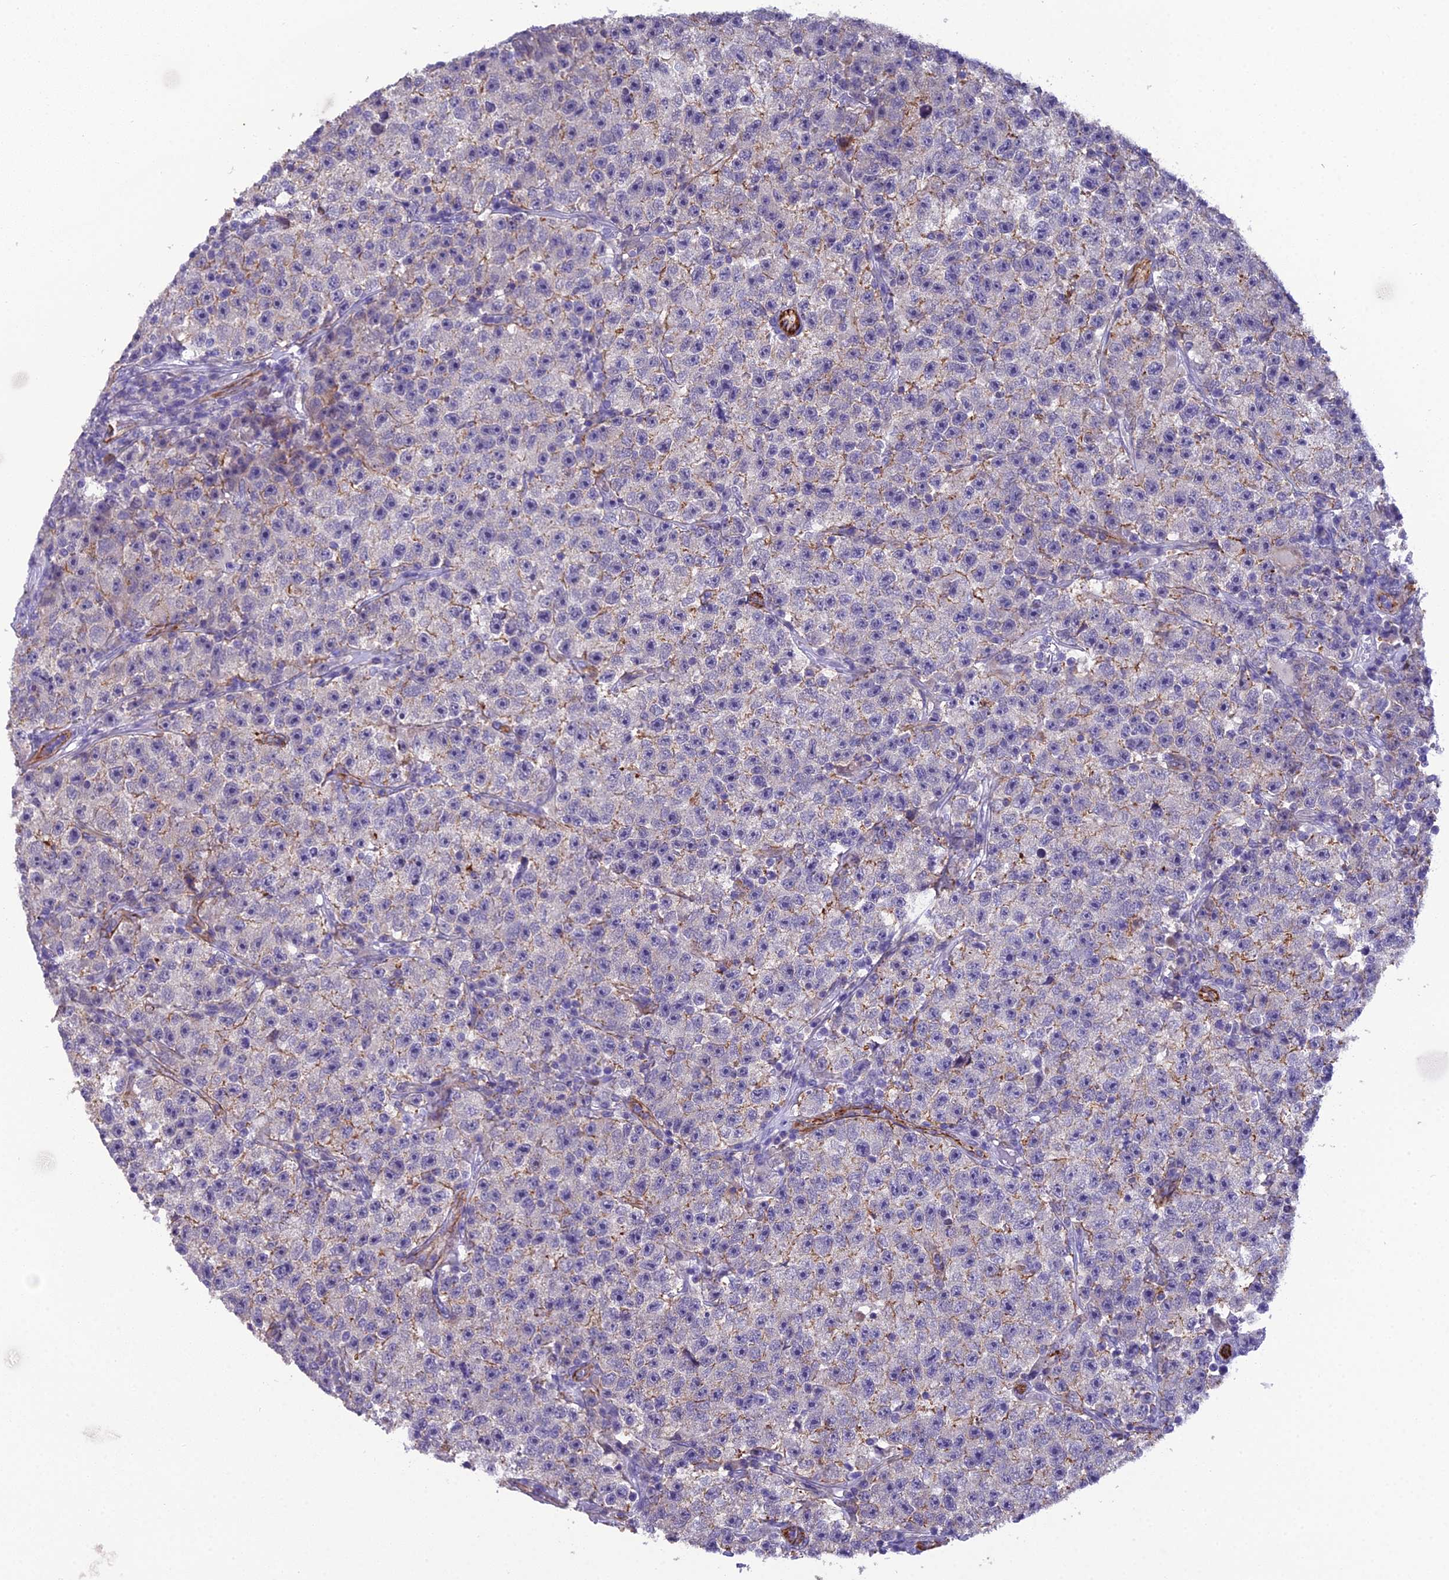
{"staining": {"intensity": "moderate", "quantity": "<25%", "location": "cytoplasmic/membranous"}, "tissue": "testis cancer", "cell_type": "Tumor cells", "image_type": "cancer", "snomed": [{"axis": "morphology", "description": "Seminoma, NOS"}, {"axis": "topography", "description": "Testis"}], "caption": "Brown immunohistochemical staining in human testis seminoma reveals moderate cytoplasmic/membranous expression in about <25% of tumor cells. (IHC, brightfield microscopy, high magnification).", "gene": "CFAP47", "patient": {"sex": "male", "age": 22}}